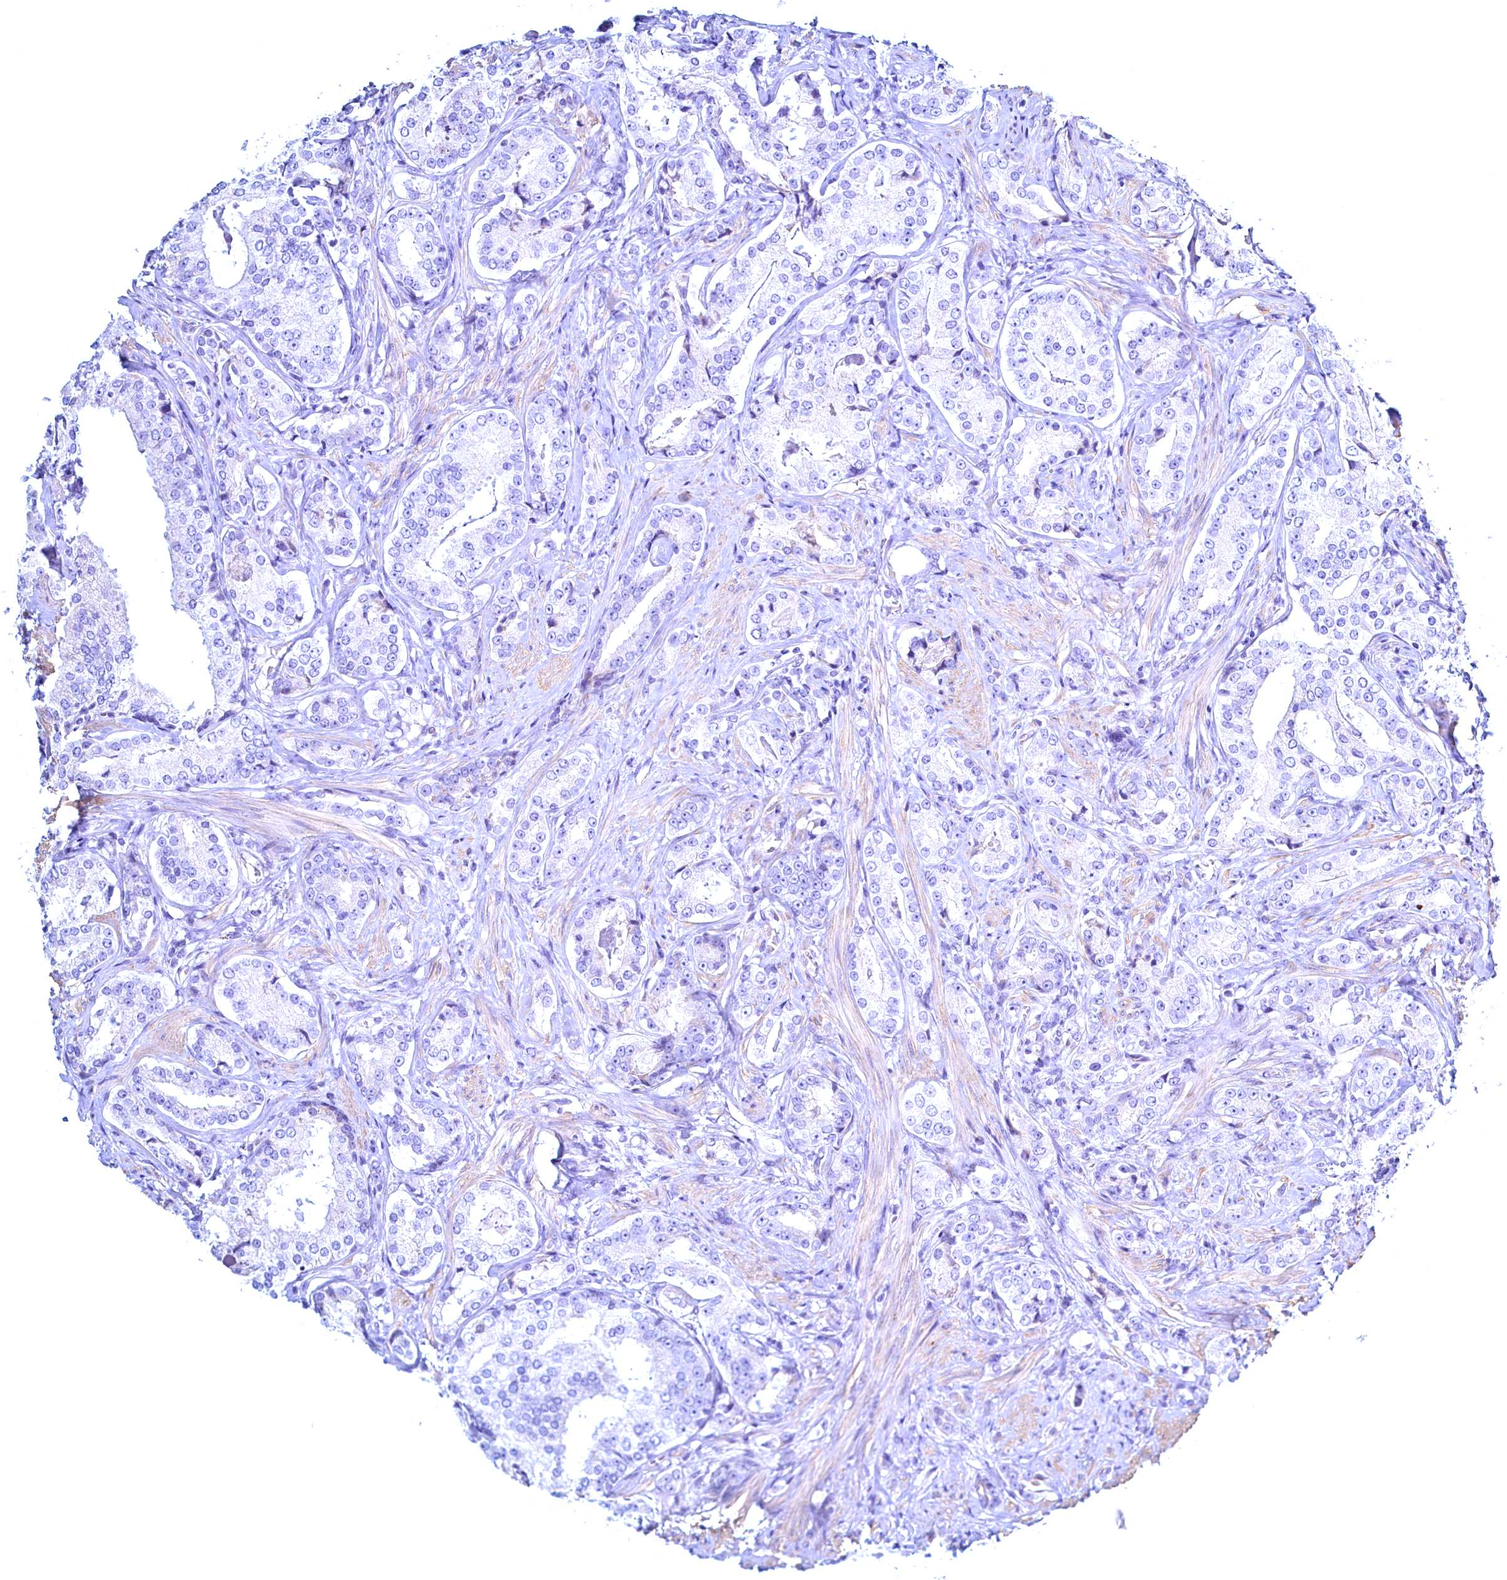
{"staining": {"intensity": "negative", "quantity": "none", "location": "none"}, "tissue": "prostate cancer", "cell_type": "Tumor cells", "image_type": "cancer", "snomed": [{"axis": "morphology", "description": "Adenocarcinoma, High grade"}, {"axis": "topography", "description": "Prostate"}], "caption": "Photomicrograph shows no significant protein staining in tumor cells of prostate cancer.", "gene": "MAP1LC3A", "patient": {"sex": "male", "age": 58}}